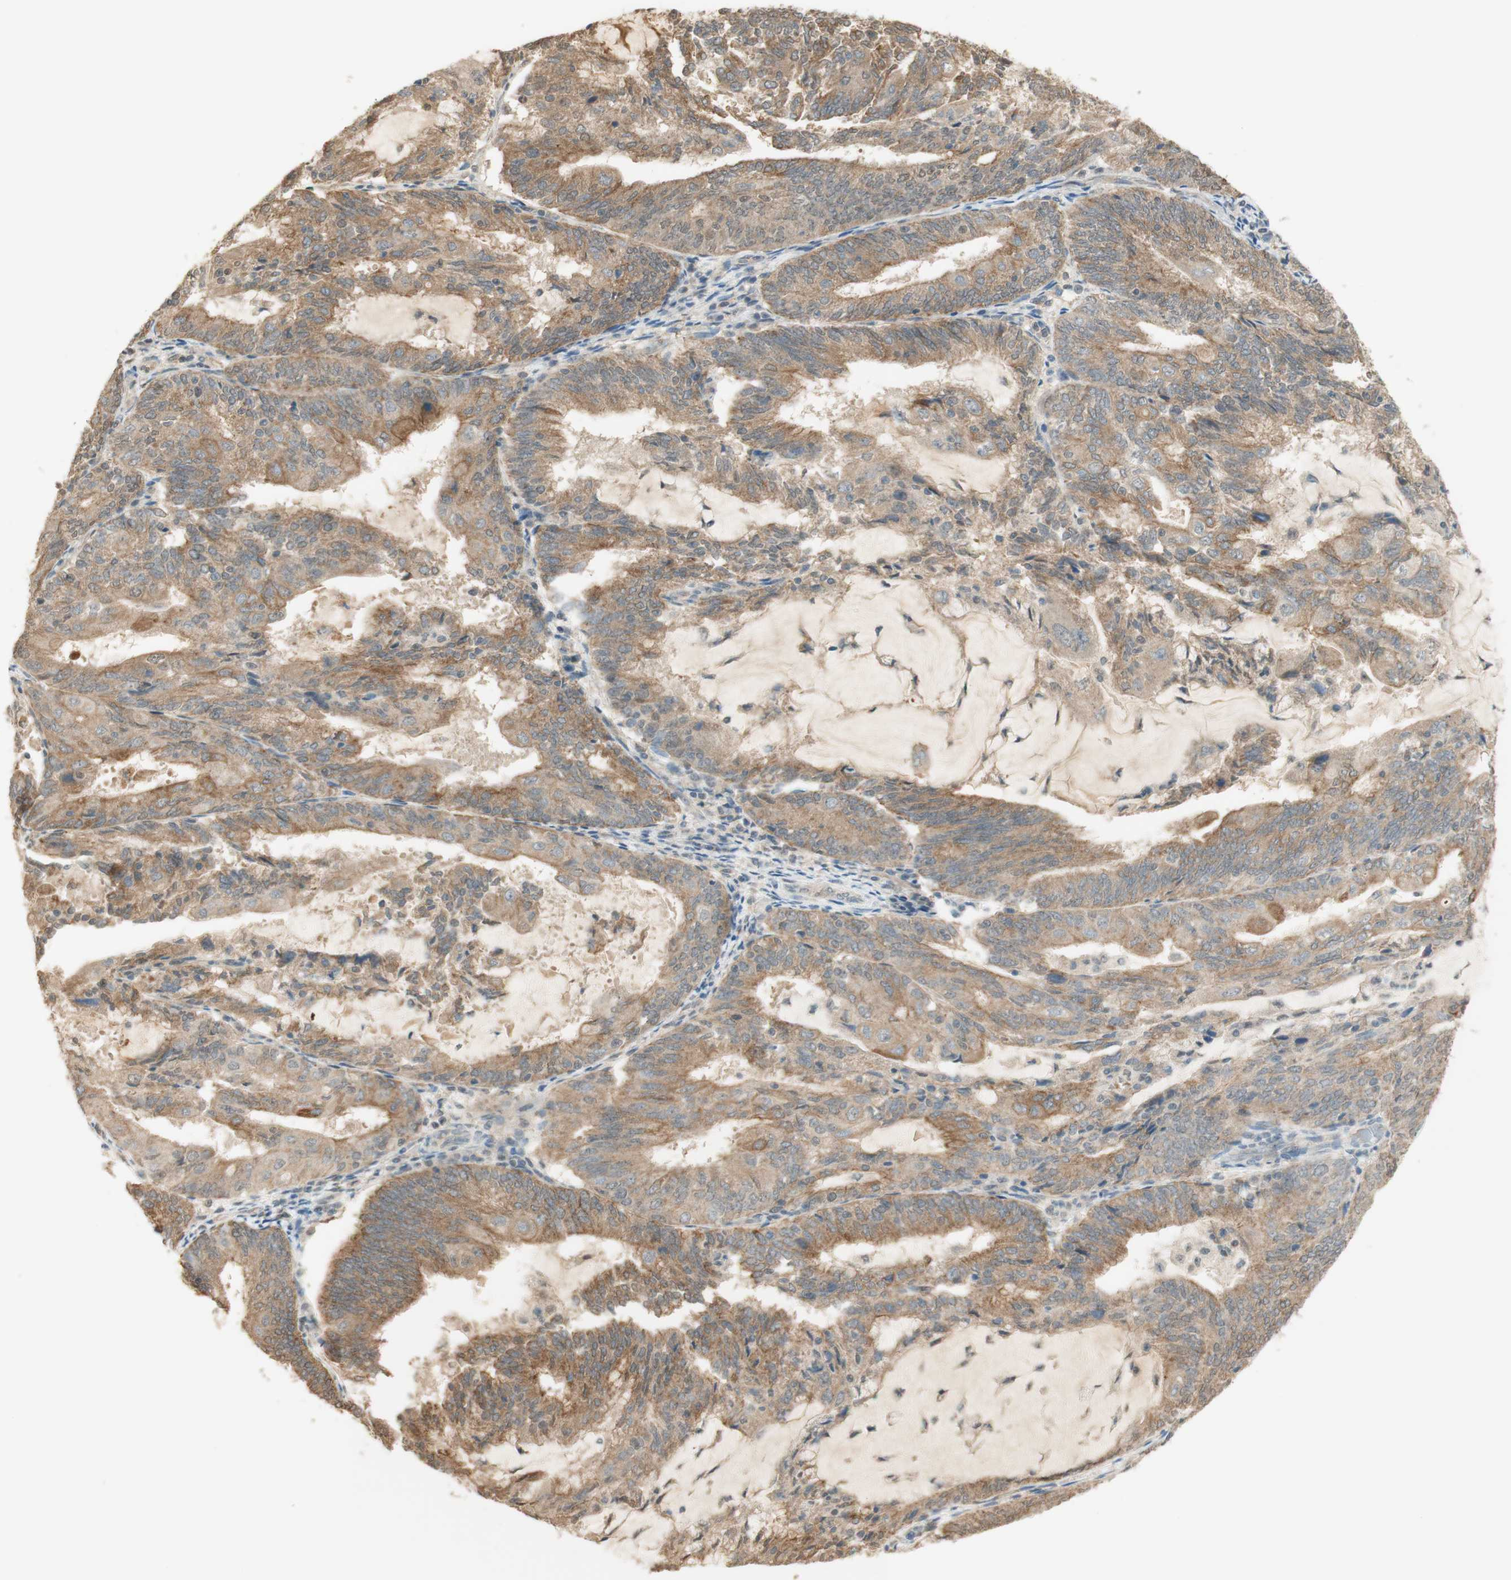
{"staining": {"intensity": "moderate", "quantity": ">75%", "location": "cytoplasmic/membranous"}, "tissue": "endometrial cancer", "cell_type": "Tumor cells", "image_type": "cancer", "snomed": [{"axis": "morphology", "description": "Adenocarcinoma, NOS"}, {"axis": "topography", "description": "Endometrium"}], "caption": "IHC (DAB (3,3'-diaminobenzidine)) staining of endometrial cancer (adenocarcinoma) exhibits moderate cytoplasmic/membranous protein positivity in about >75% of tumor cells. (IHC, brightfield microscopy, high magnification).", "gene": "SPINT2", "patient": {"sex": "female", "age": 81}}